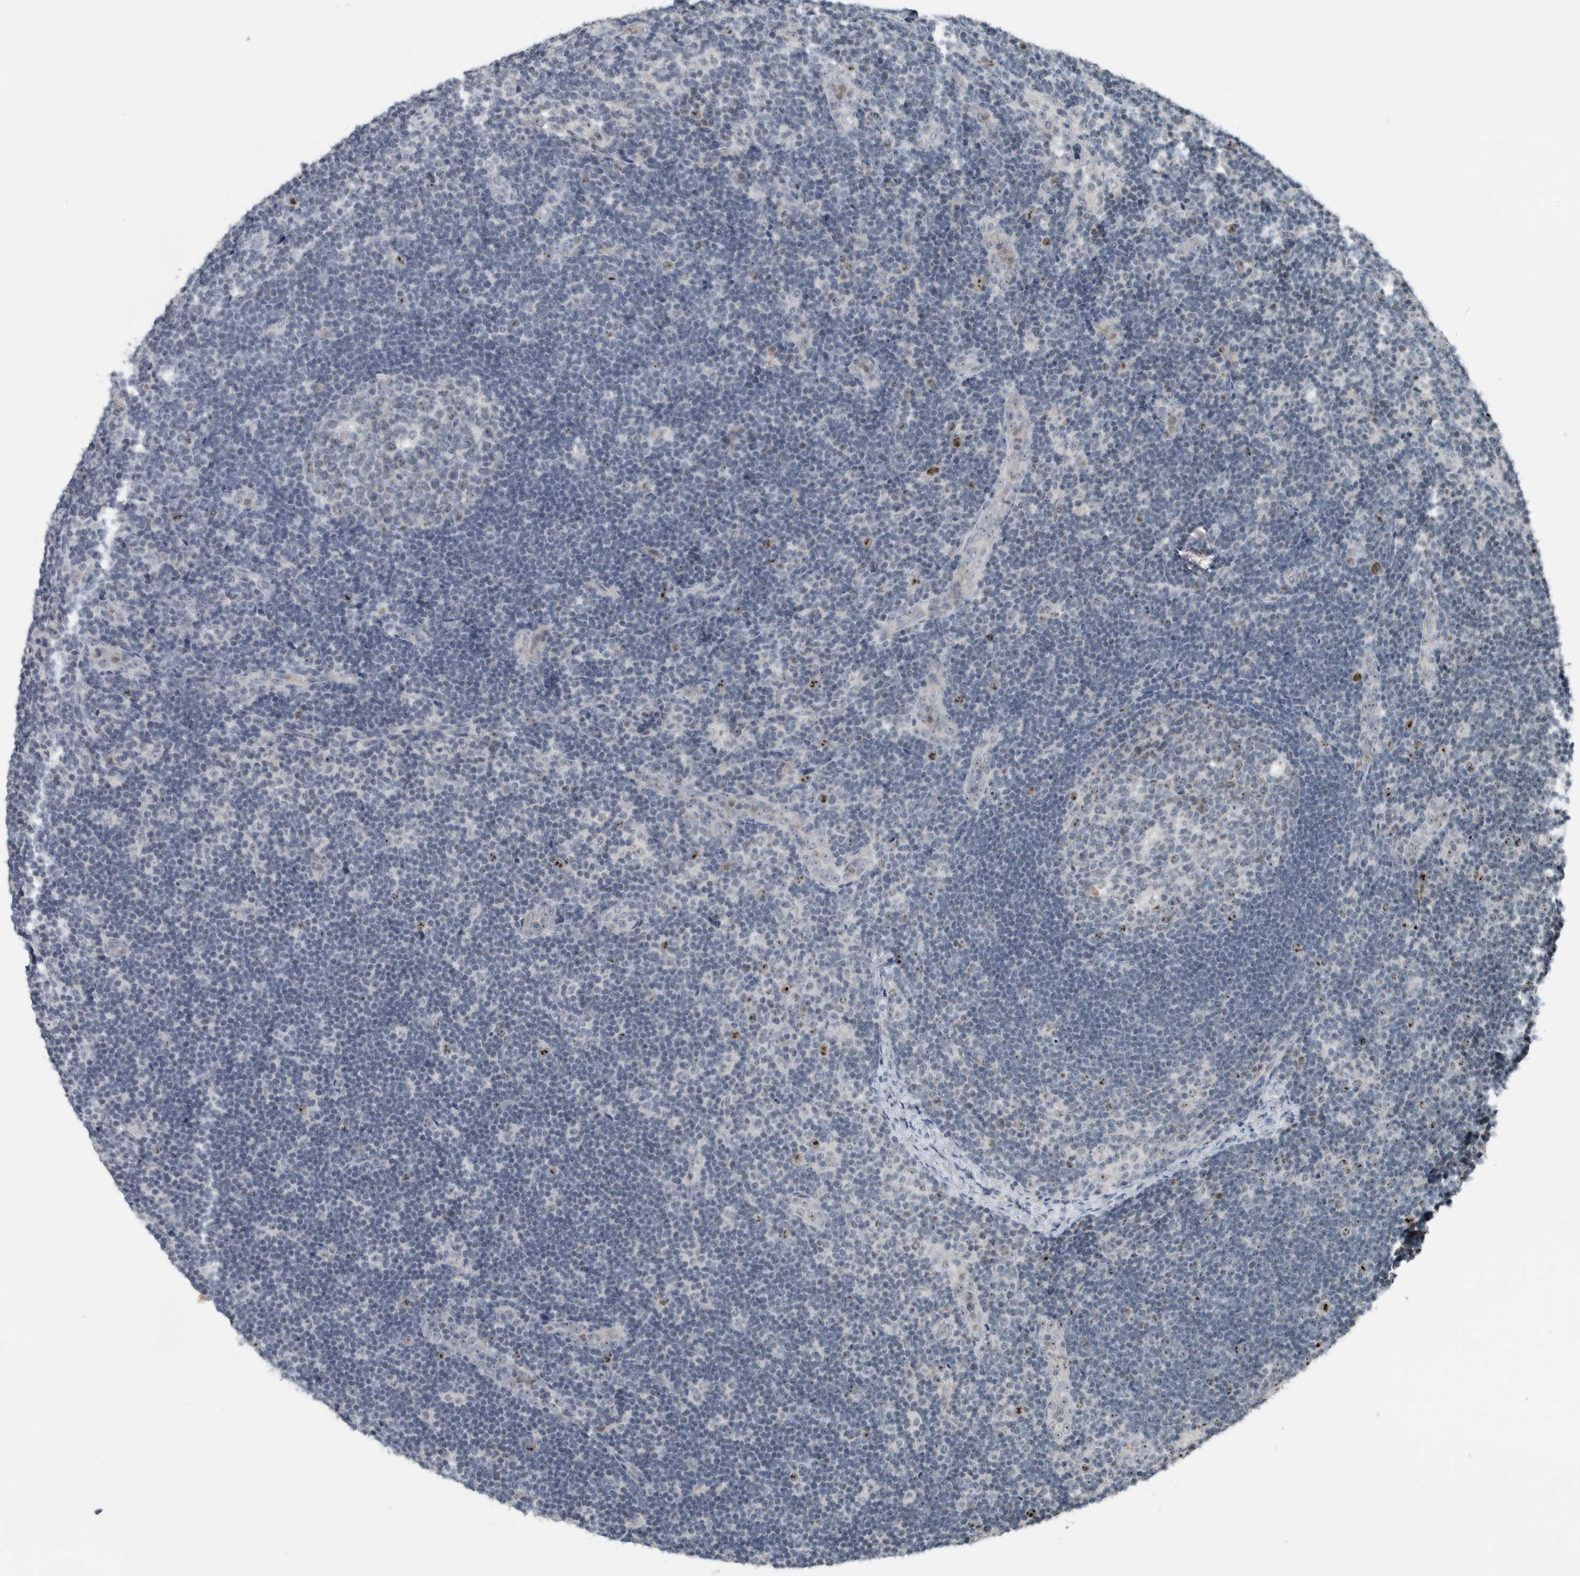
{"staining": {"intensity": "weak", "quantity": "<25%", "location": "nuclear"}, "tissue": "lymph node", "cell_type": "Germinal center cells", "image_type": "normal", "snomed": [{"axis": "morphology", "description": "Normal tissue, NOS"}, {"axis": "topography", "description": "Lymph node"}], "caption": "Immunohistochemical staining of unremarkable human lymph node exhibits no significant staining in germinal center cells. (DAB IHC visualized using brightfield microscopy, high magnification).", "gene": "RPF1", "patient": {"sex": "female", "age": 22}}